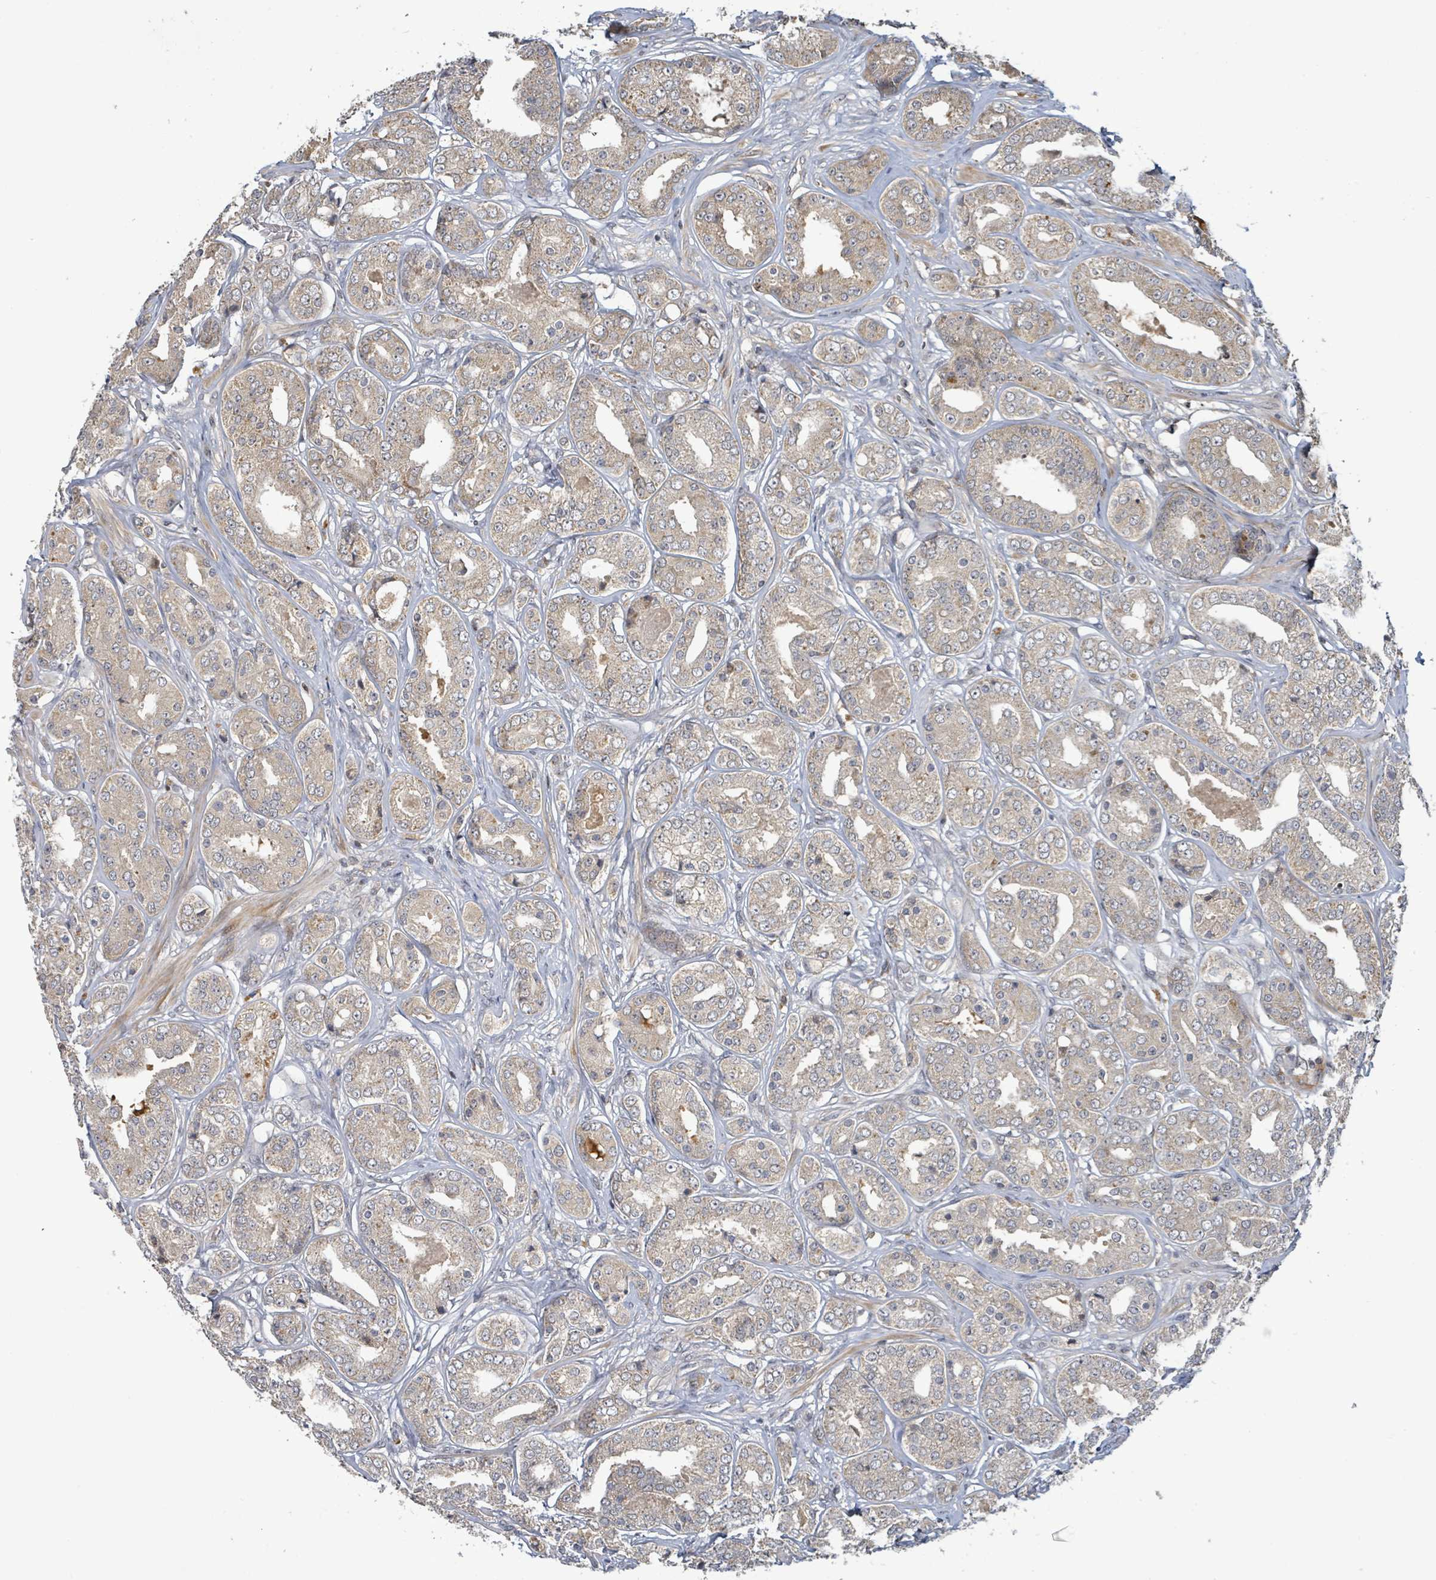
{"staining": {"intensity": "weak", "quantity": ">75%", "location": "cytoplasmic/membranous"}, "tissue": "prostate cancer", "cell_type": "Tumor cells", "image_type": "cancer", "snomed": [{"axis": "morphology", "description": "Adenocarcinoma, High grade"}, {"axis": "topography", "description": "Prostate"}], "caption": "Prostate cancer stained for a protein shows weak cytoplasmic/membranous positivity in tumor cells. The staining was performed using DAB (3,3'-diaminobenzidine) to visualize the protein expression in brown, while the nuclei were stained in blue with hematoxylin (Magnification: 20x).", "gene": "ITGA11", "patient": {"sex": "male", "age": 63}}